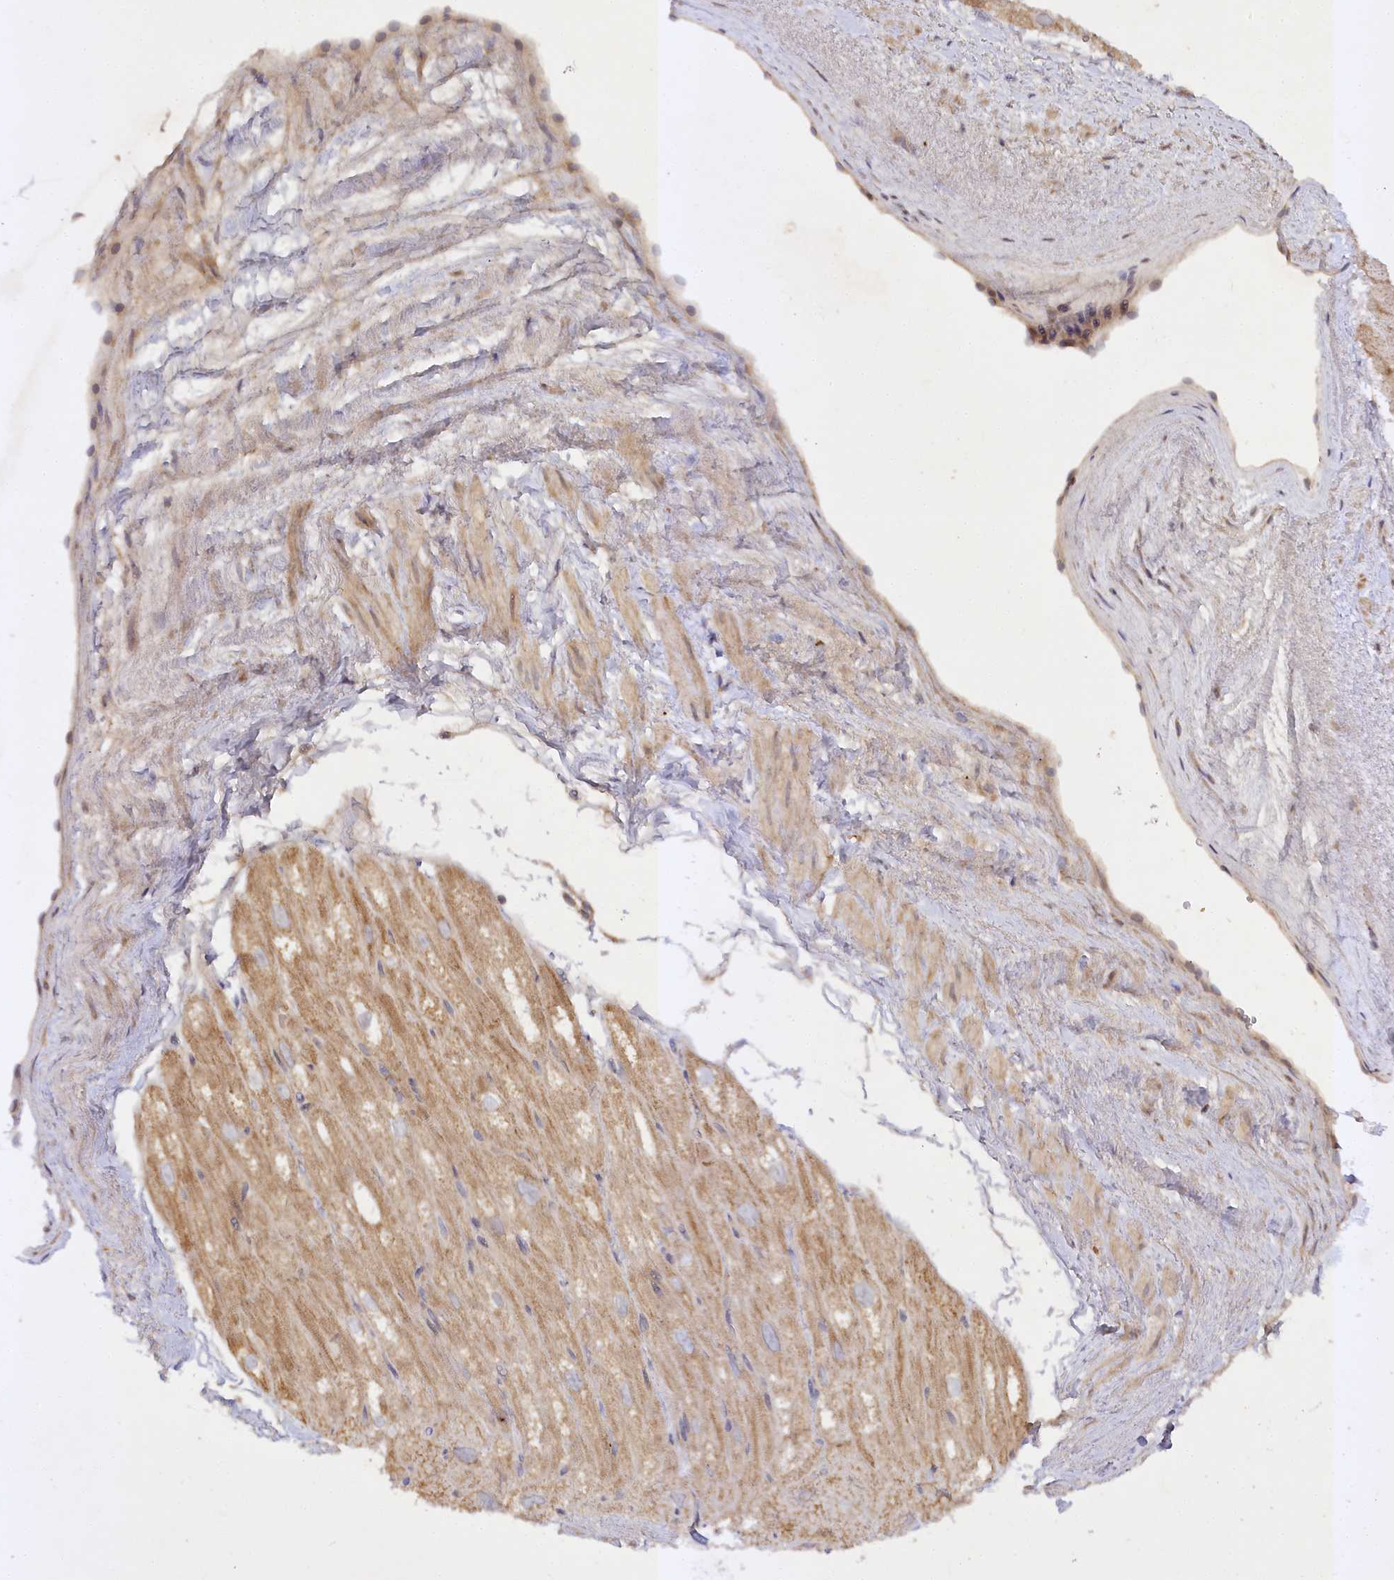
{"staining": {"intensity": "moderate", "quantity": ">75%", "location": "cytoplasmic/membranous"}, "tissue": "heart muscle", "cell_type": "Cardiomyocytes", "image_type": "normal", "snomed": [{"axis": "morphology", "description": "Normal tissue, NOS"}, {"axis": "topography", "description": "Heart"}], "caption": "A histopathology image of heart muscle stained for a protein exhibits moderate cytoplasmic/membranous brown staining in cardiomyocytes. The staining was performed using DAB to visualize the protein expression in brown, while the nuclei were stained in blue with hematoxylin (Magnification: 20x).", "gene": "TRAF3IP1", "patient": {"sex": "male", "age": 50}}